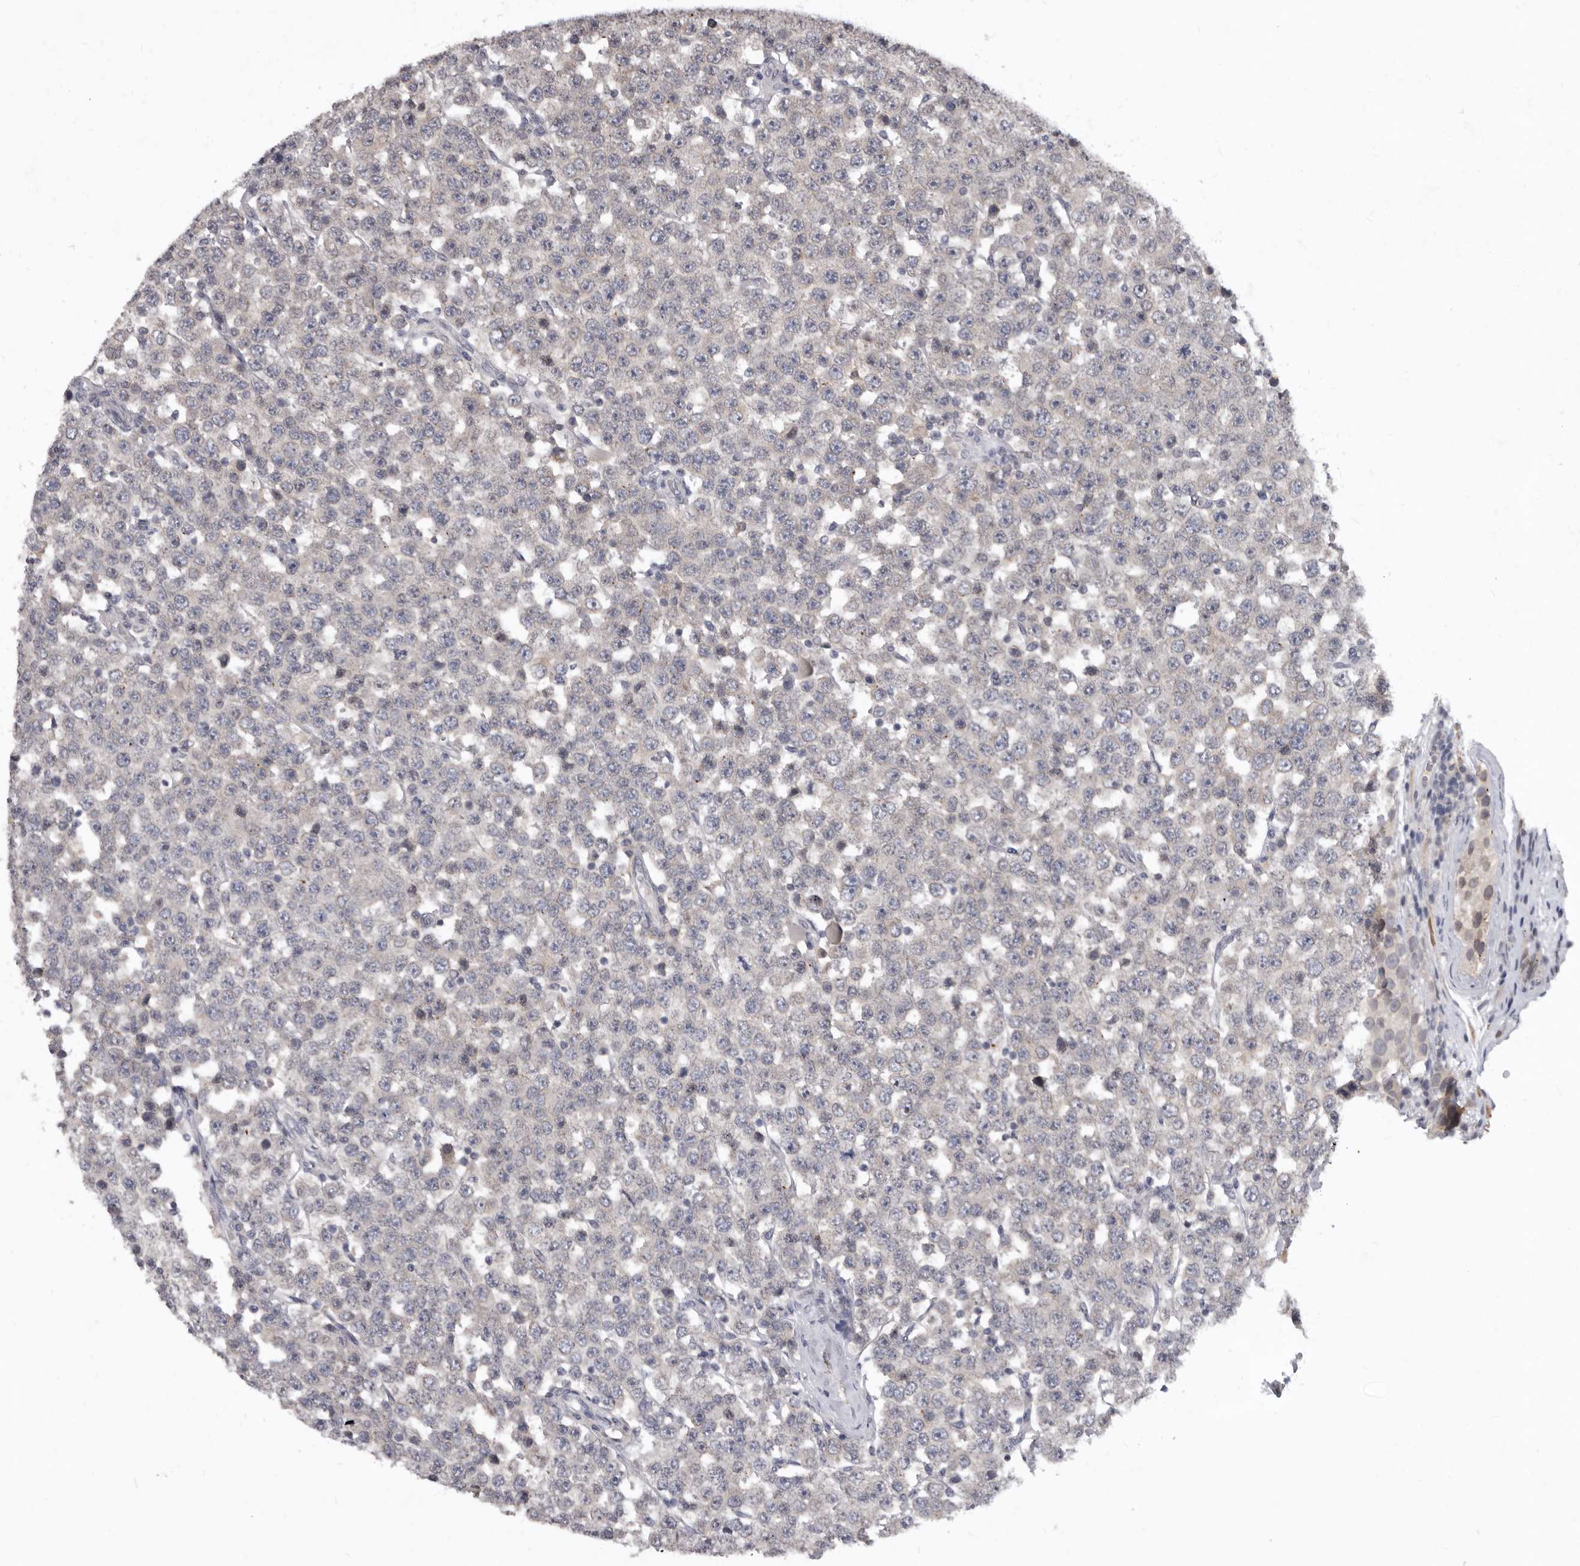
{"staining": {"intensity": "negative", "quantity": "none", "location": "none"}, "tissue": "testis cancer", "cell_type": "Tumor cells", "image_type": "cancer", "snomed": [{"axis": "morphology", "description": "Seminoma, NOS"}, {"axis": "topography", "description": "Testis"}], "caption": "Immunohistochemistry (IHC) of human testis cancer demonstrates no expression in tumor cells.", "gene": "SULT1E1", "patient": {"sex": "male", "age": 28}}